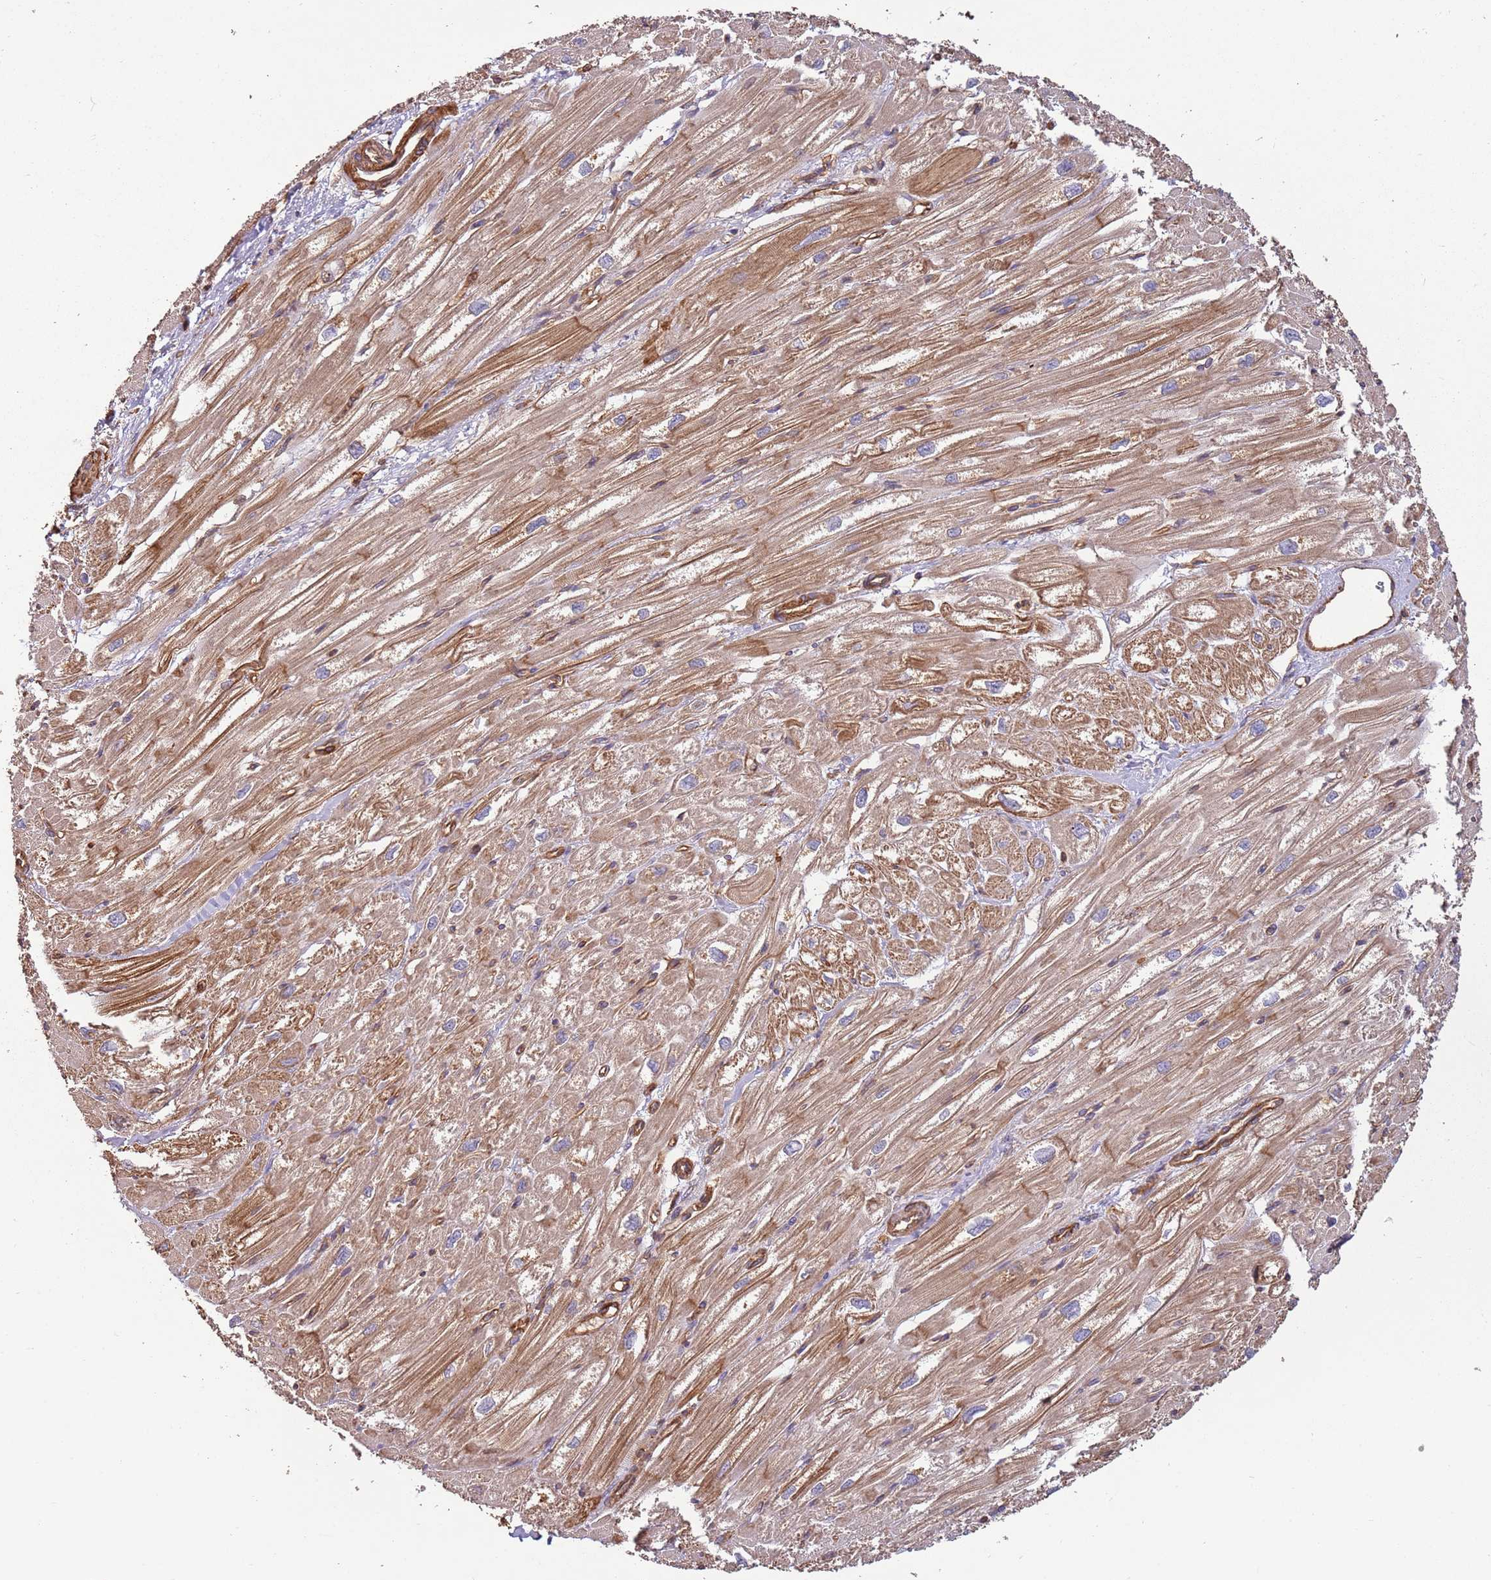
{"staining": {"intensity": "moderate", "quantity": ">75%", "location": "cytoplasmic/membranous"}, "tissue": "heart muscle", "cell_type": "Cardiomyocytes", "image_type": "normal", "snomed": [{"axis": "morphology", "description": "Normal tissue, NOS"}, {"axis": "topography", "description": "Heart"}], "caption": "IHC photomicrograph of unremarkable heart muscle: heart muscle stained using IHC displays medium levels of moderate protein expression localized specifically in the cytoplasmic/membranous of cardiomyocytes, appearing as a cytoplasmic/membranous brown color.", "gene": "ACVR2A", "patient": {"sex": "male", "age": 50}}